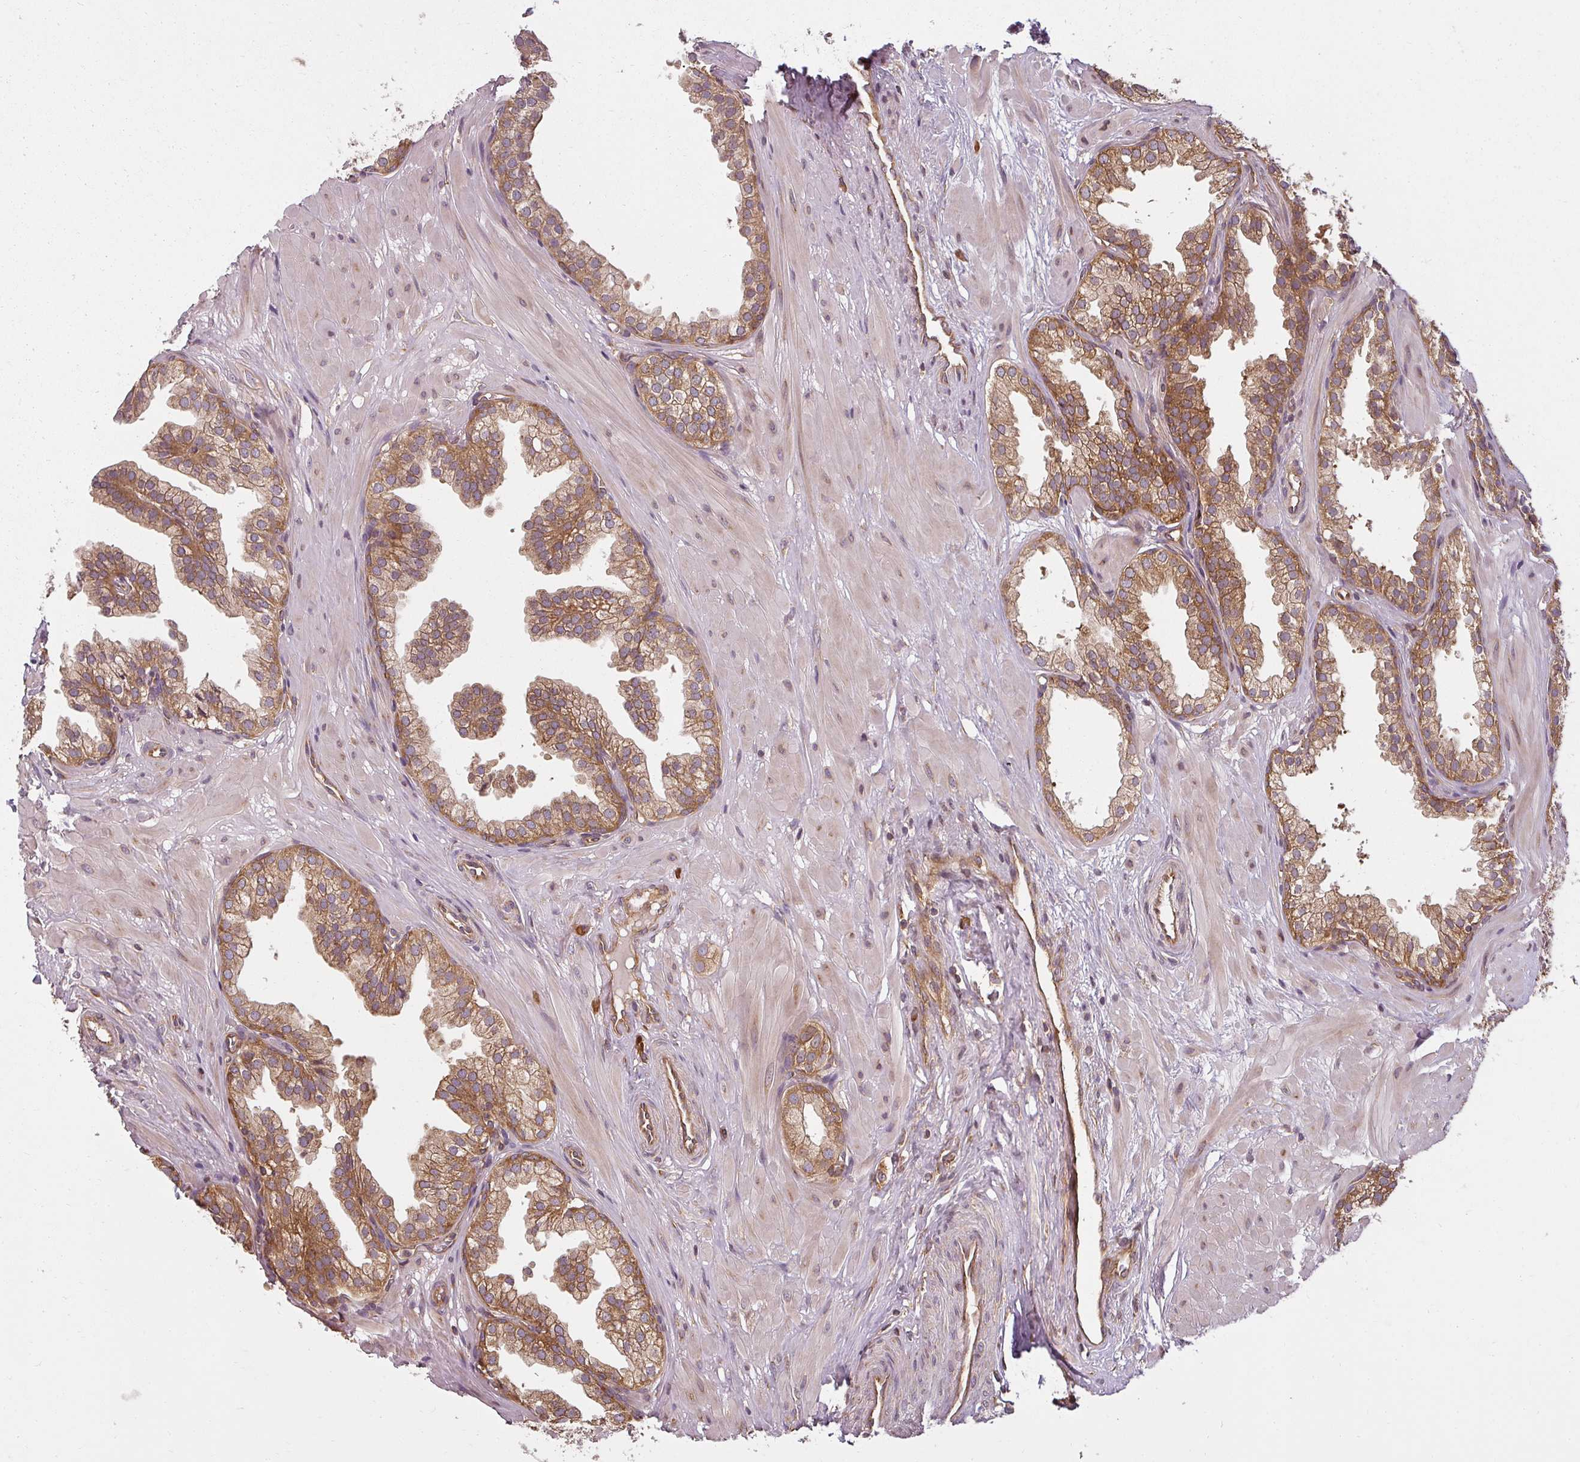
{"staining": {"intensity": "moderate", "quantity": ">75%", "location": "cytoplasmic/membranous"}, "tissue": "prostate", "cell_type": "Glandular cells", "image_type": "normal", "snomed": [{"axis": "morphology", "description": "Normal tissue, NOS"}, {"axis": "topography", "description": "Prostate"}, {"axis": "topography", "description": "Peripheral nerve tissue"}], "caption": "Glandular cells demonstrate moderate cytoplasmic/membranous staining in approximately >75% of cells in unremarkable prostate.", "gene": "RPL24", "patient": {"sex": "male", "age": 55}}